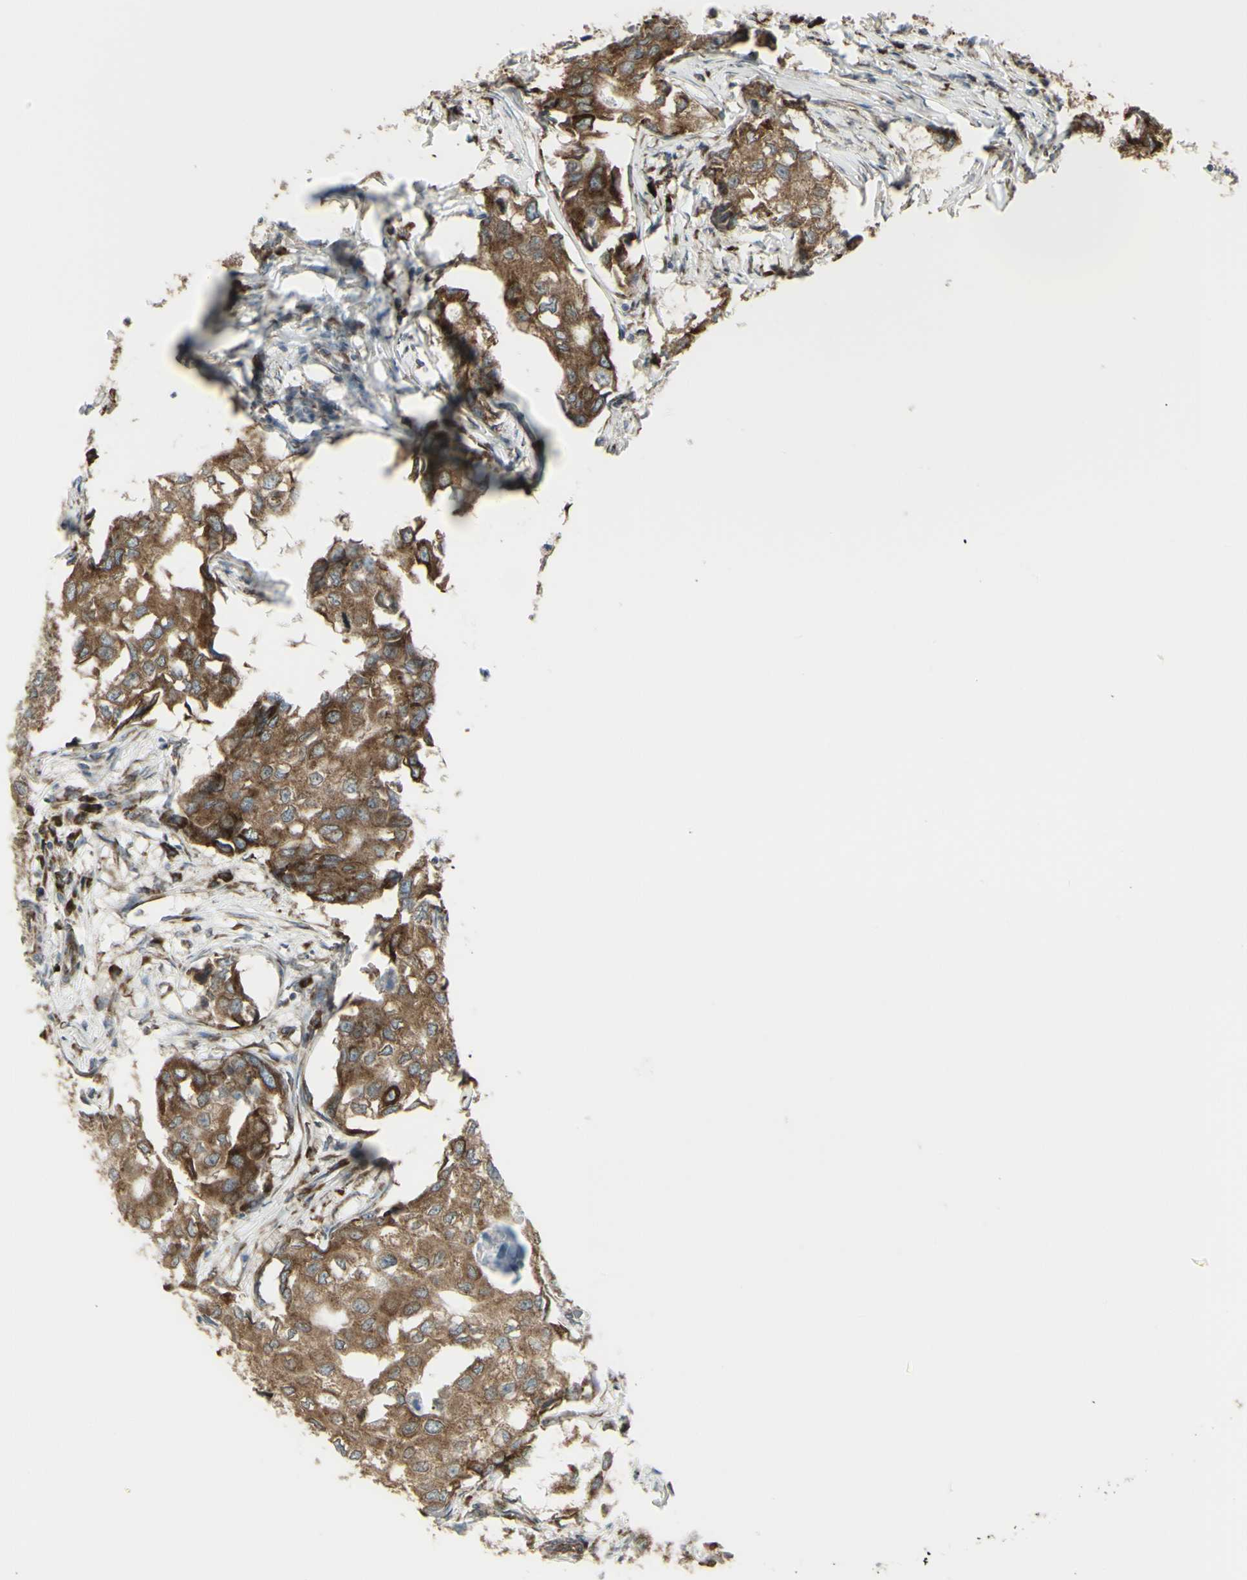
{"staining": {"intensity": "moderate", "quantity": ">75%", "location": "cytoplasmic/membranous"}, "tissue": "breast cancer", "cell_type": "Tumor cells", "image_type": "cancer", "snomed": [{"axis": "morphology", "description": "Duct carcinoma"}, {"axis": "topography", "description": "Breast"}], "caption": "Immunohistochemical staining of breast cancer shows moderate cytoplasmic/membranous protein positivity in approximately >75% of tumor cells. (DAB (3,3'-diaminobenzidine) = brown stain, brightfield microscopy at high magnification).", "gene": "FKBP3", "patient": {"sex": "female", "age": 27}}